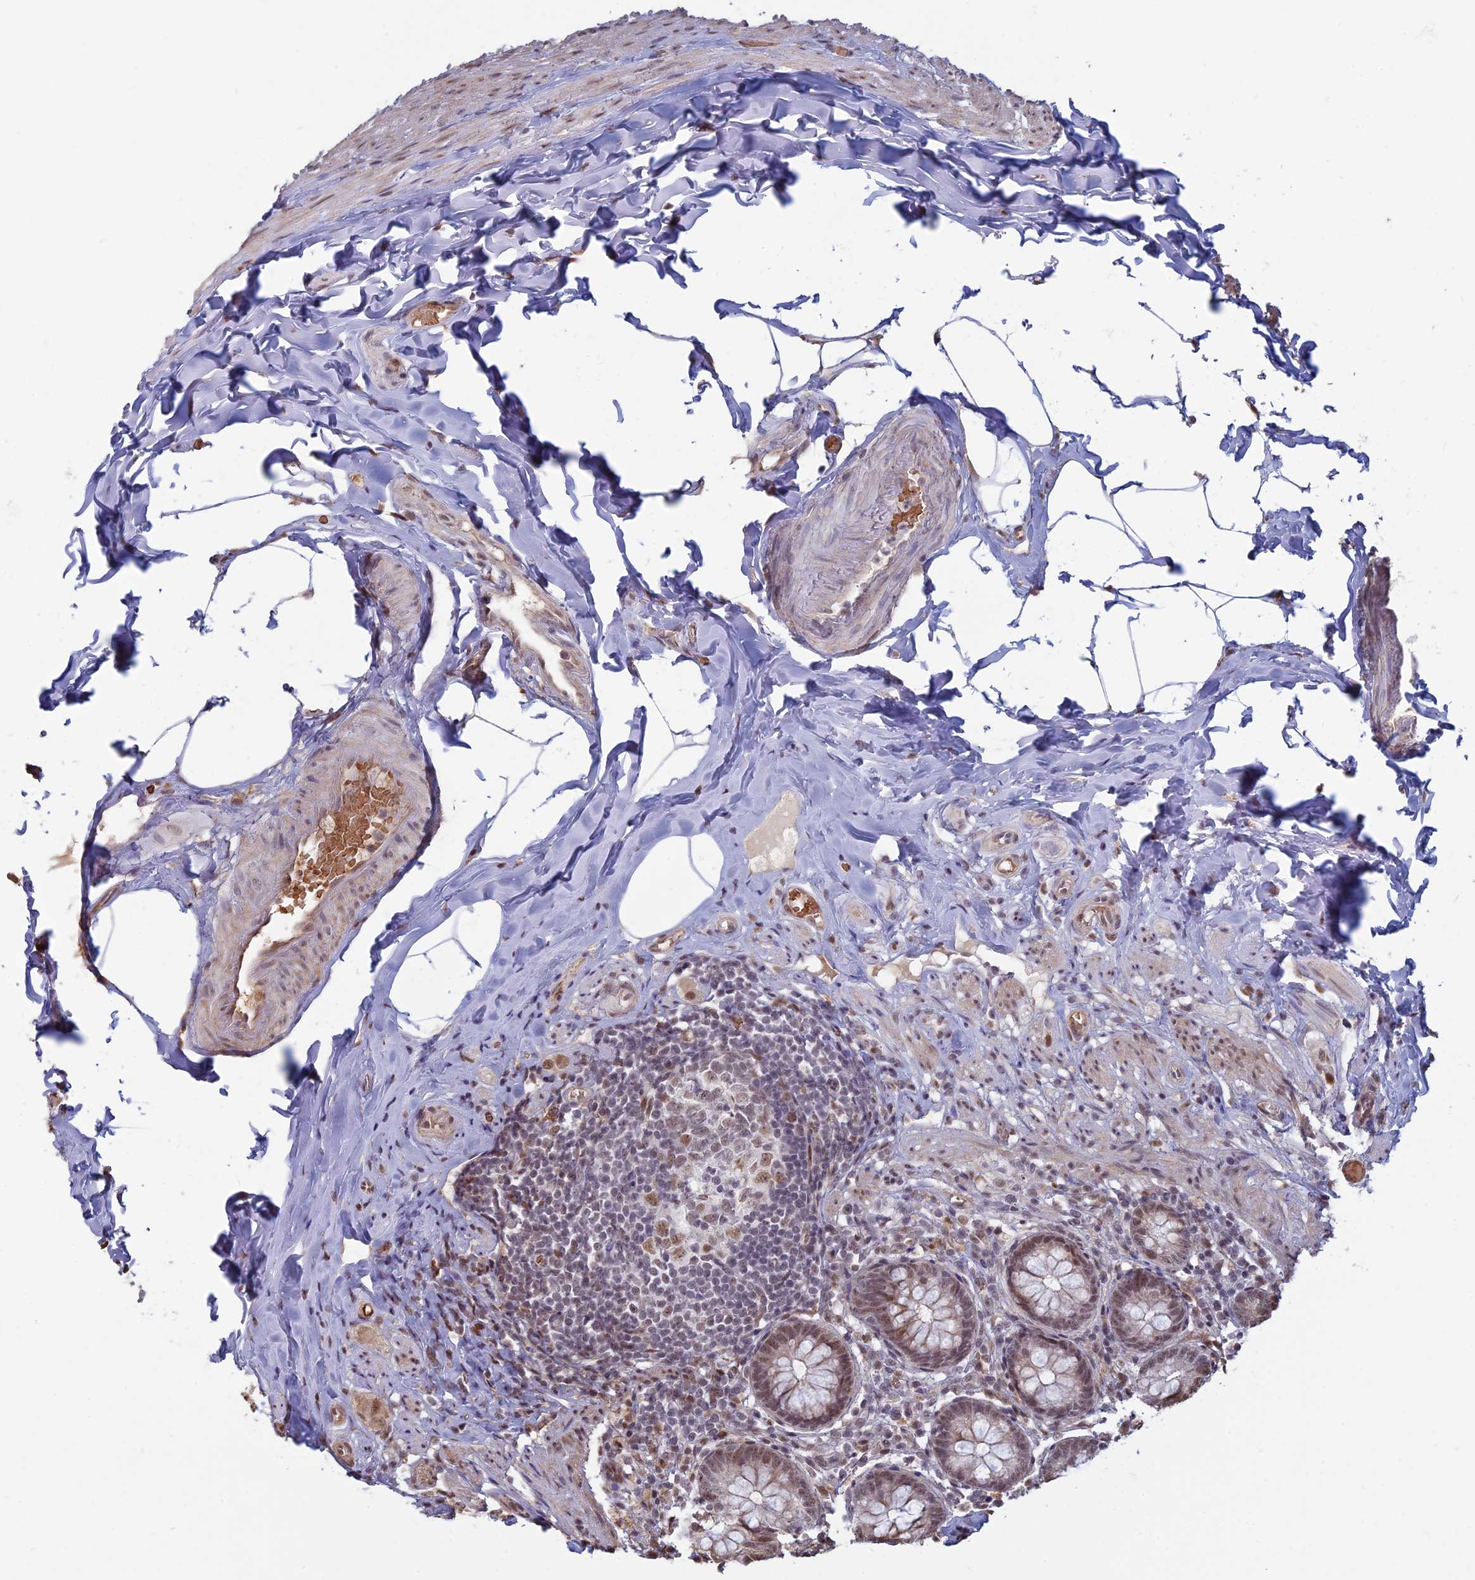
{"staining": {"intensity": "moderate", "quantity": ">75%", "location": "nuclear"}, "tissue": "appendix", "cell_type": "Glandular cells", "image_type": "normal", "snomed": [{"axis": "morphology", "description": "Normal tissue, NOS"}, {"axis": "topography", "description": "Appendix"}], "caption": "Immunohistochemical staining of benign human appendix reveals medium levels of moderate nuclear expression in about >75% of glandular cells.", "gene": "MFAP1", "patient": {"sex": "male", "age": 55}}